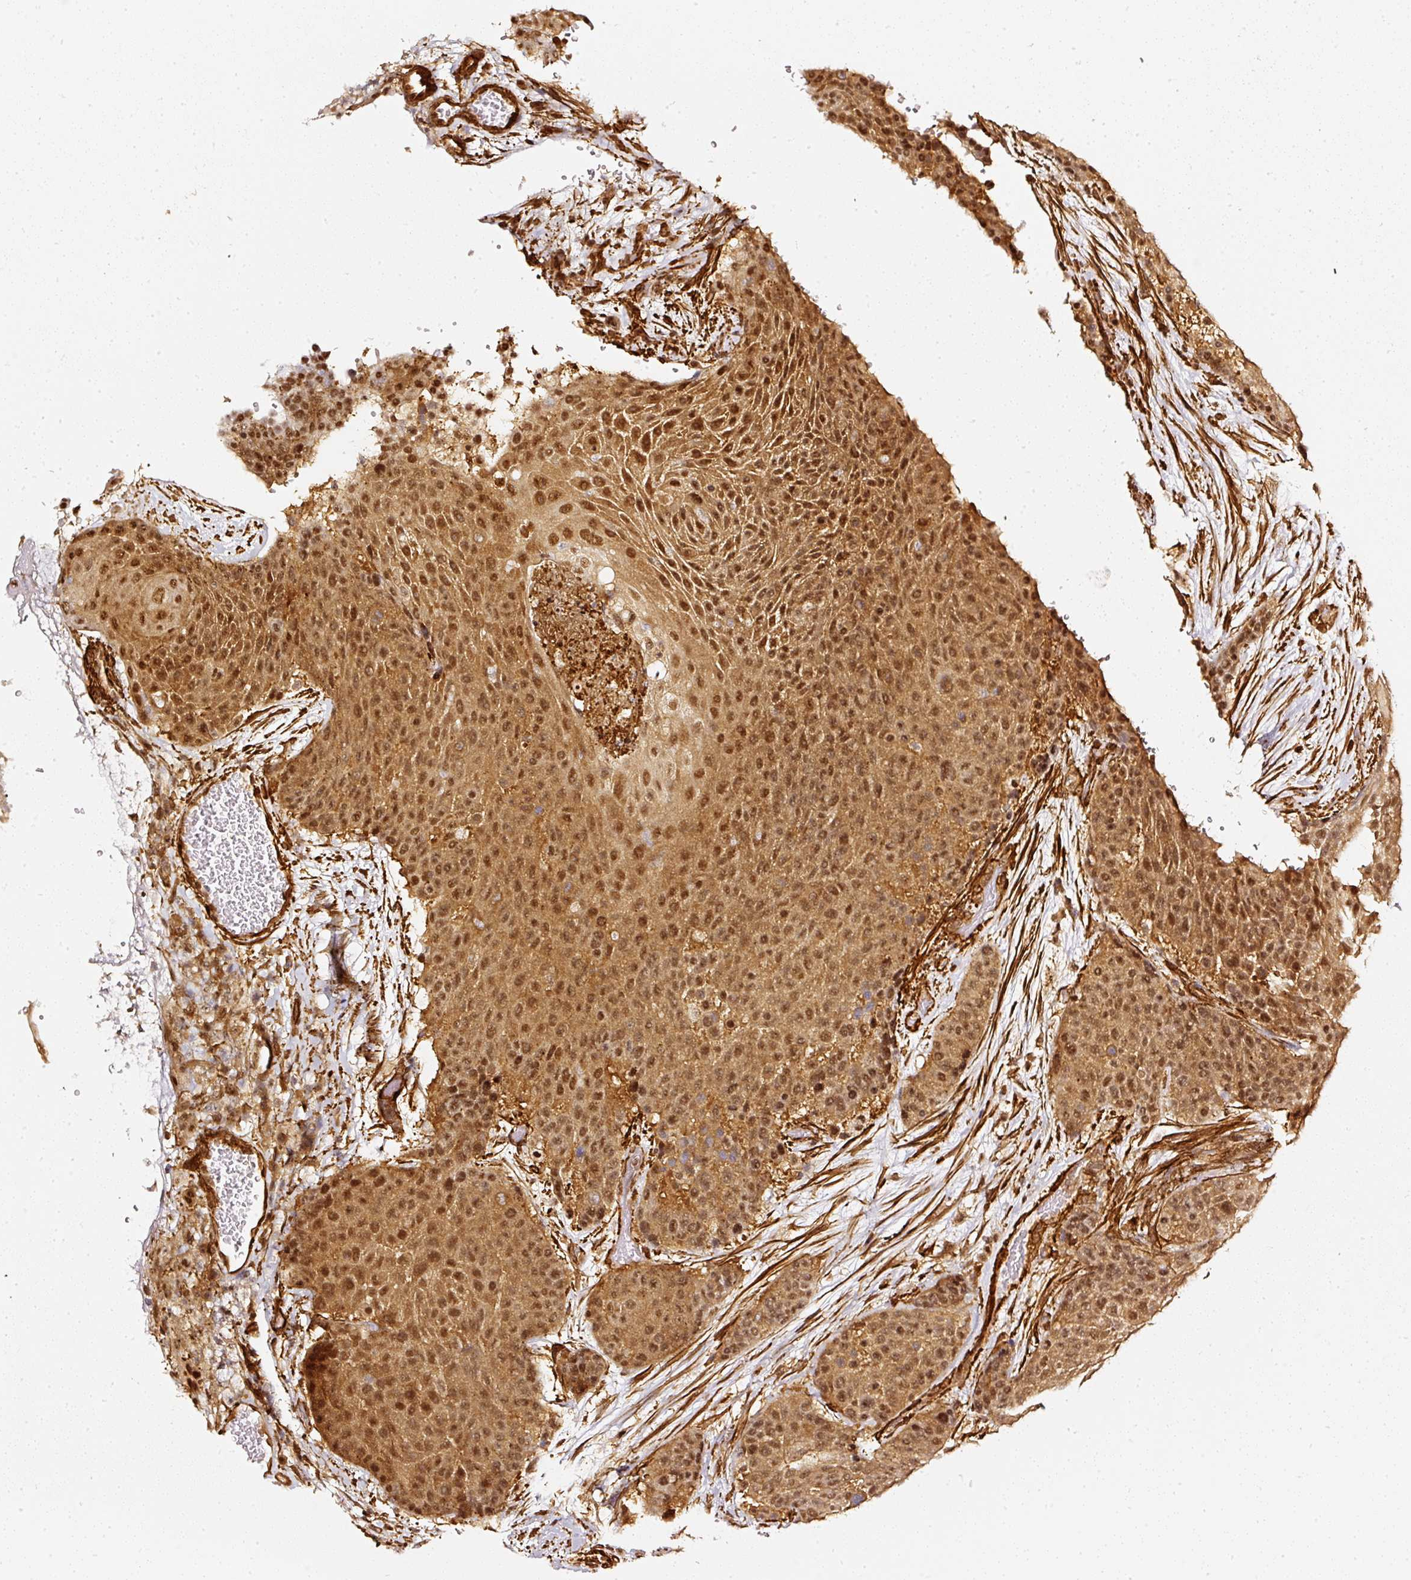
{"staining": {"intensity": "moderate", "quantity": ">75%", "location": "cytoplasmic/membranous,nuclear"}, "tissue": "urothelial cancer", "cell_type": "Tumor cells", "image_type": "cancer", "snomed": [{"axis": "morphology", "description": "Urothelial carcinoma, High grade"}, {"axis": "topography", "description": "Urinary bladder"}], "caption": "Immunohistochemistry (IHC) image of neoplastic tissue: human urothelial cancer stained using IHC shows medium levels of moderate protein expression localized specifically in the cytoplasmic/membranous and nuclear of tumor cells, appearing as a cytoplasmic/membranous and nuclear brown color.", "gene": "PSMD1", "patient": {"sex": "female", "age": 63}}